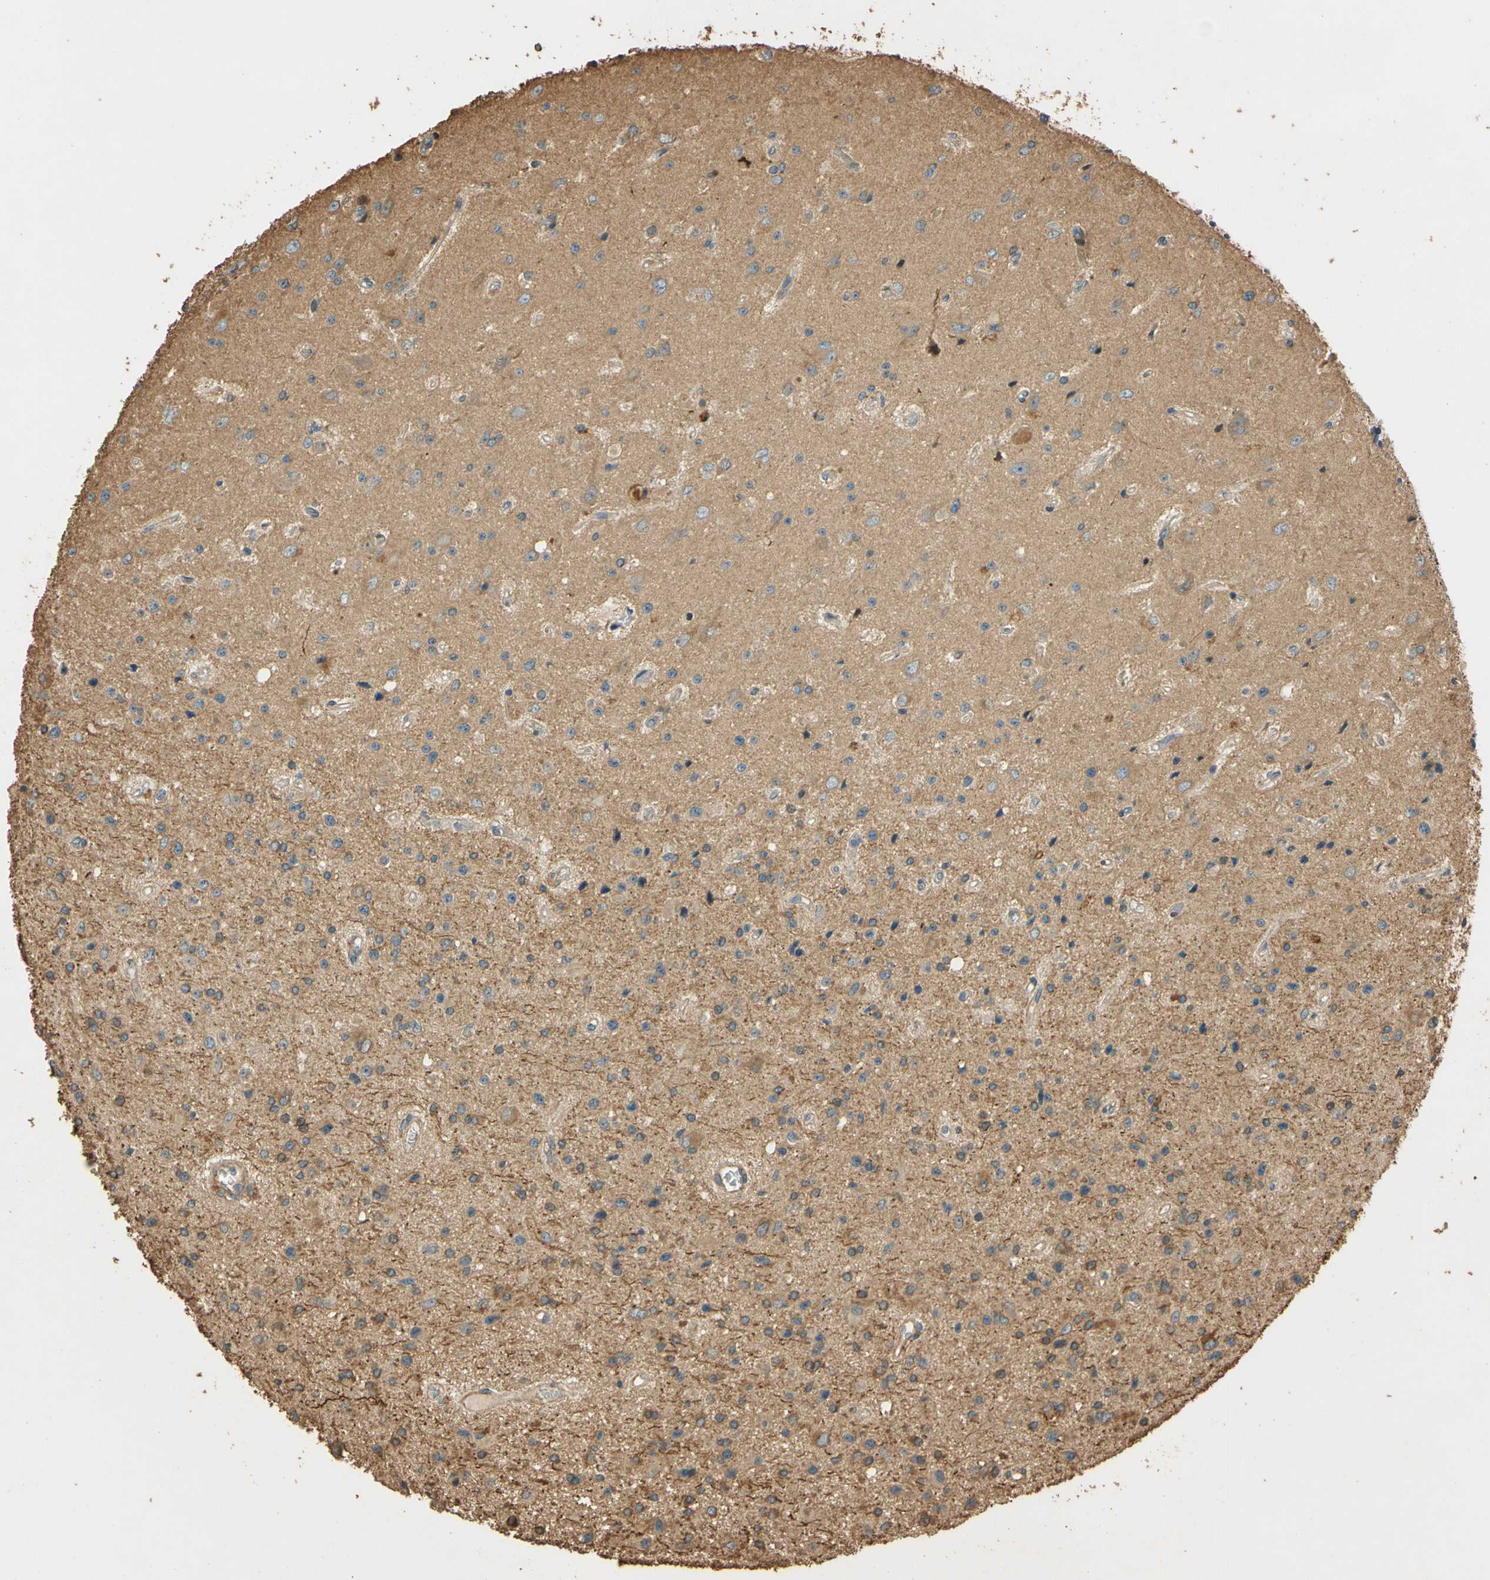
{"staining": {"intensity": "moderate", "quantity": "<25%", "location": "cytoplasmic/membranous"}, "tissue": "glioma", "cell_type": "Tumor cells", "image_type": "cancer", "snomed": [{"axis": "morphology", "description": "Glioma, malignant, Low grade"}, {"axis": "topography", "description": "Brain"}], "caption": "Moderate cytoplasmic/membranous protein expression is present in about <25% of tumor cells in malignant glioma (low-grade). The staining was performed using DAB to visualize the protein expression in brown, while the nuclei were stained in blue with hematoxylin (Magnification: 20x).", "gene": "MGRN1", "patient": {"sex": "male", "age": 58}}